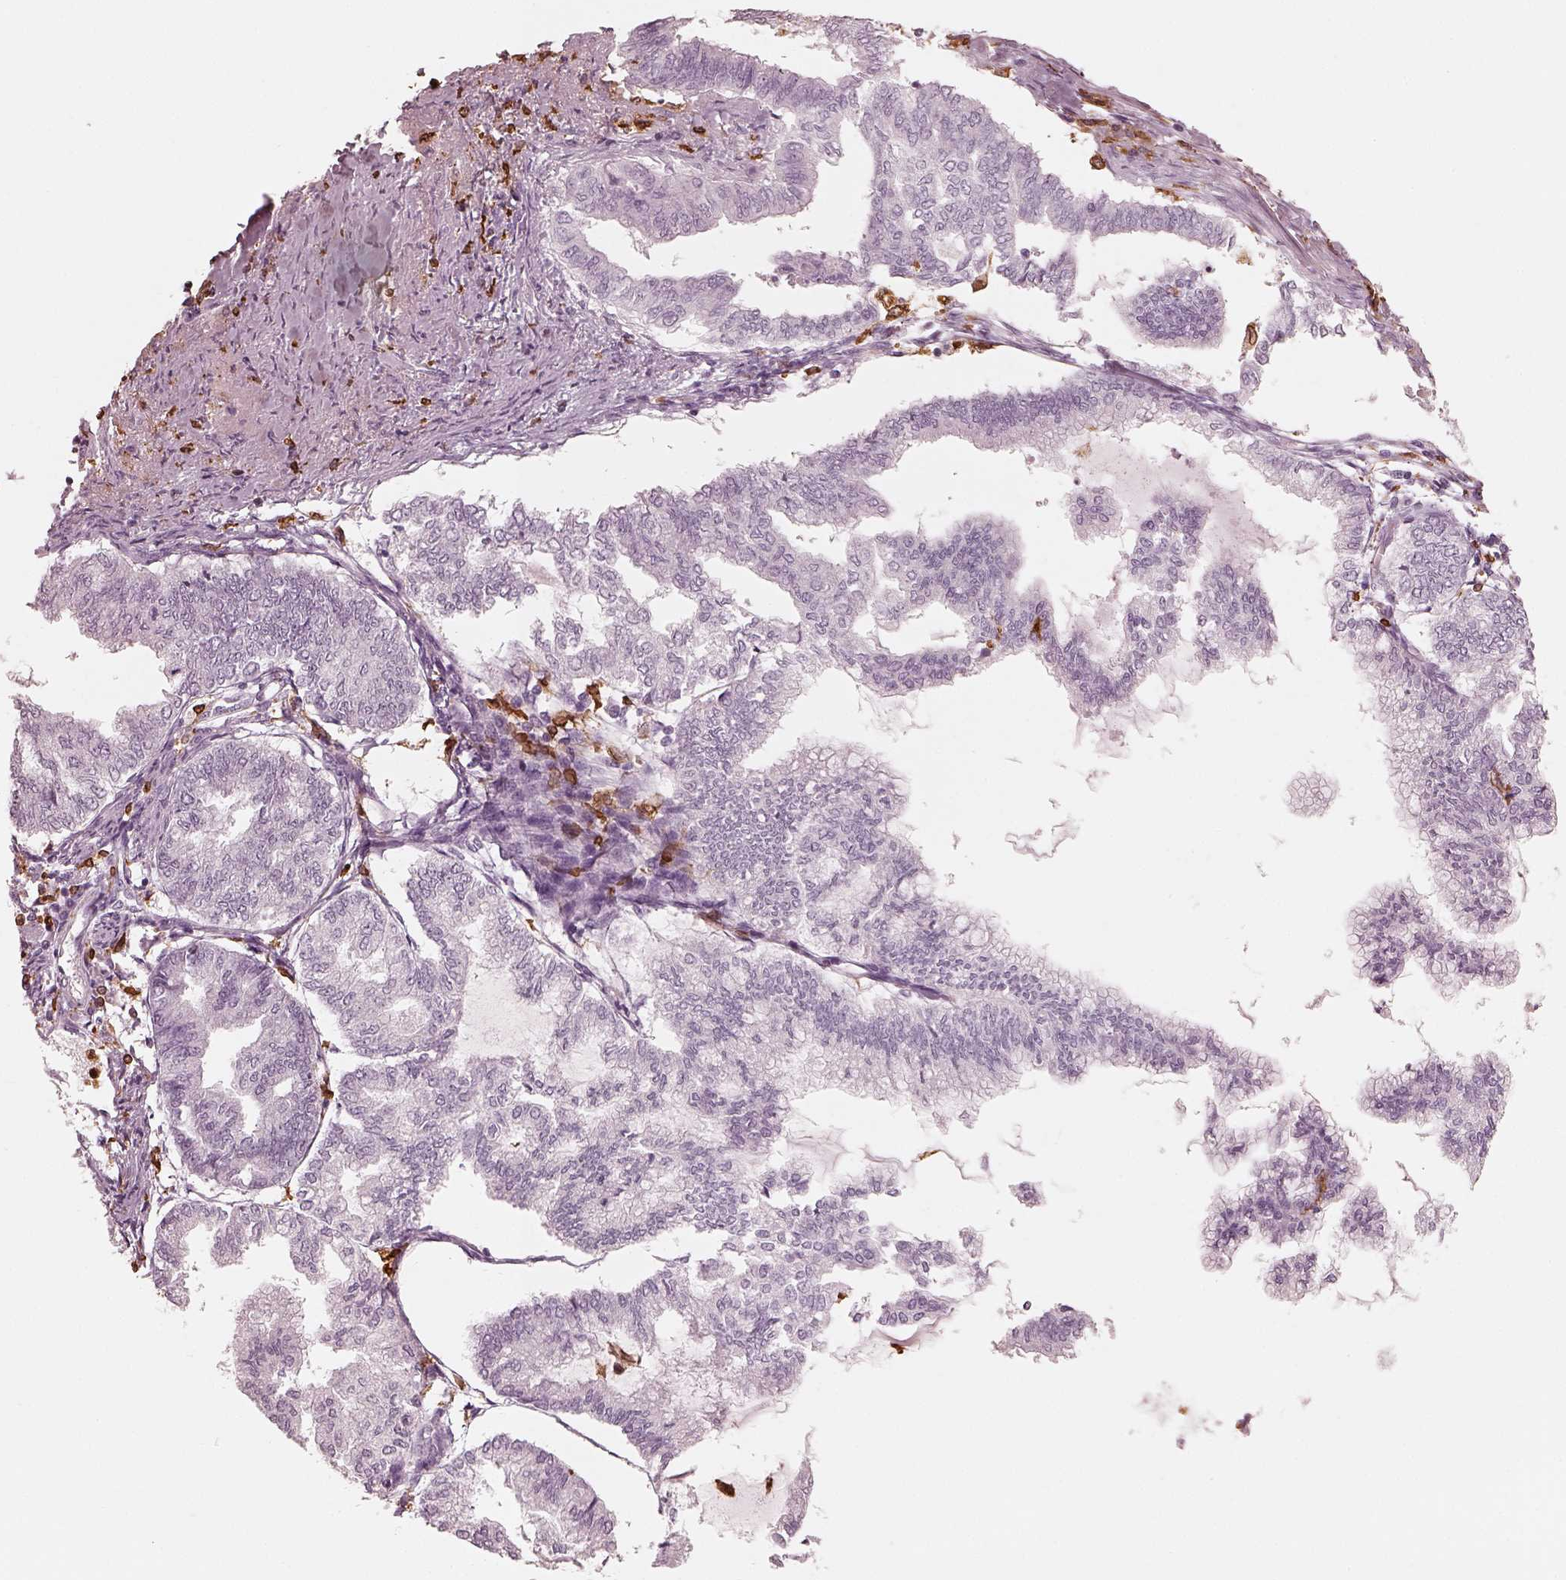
{"staining": {"intensity": "negative", "quantity": "none", "location": "none"}, "tissue": "endometrial cancer", "cell_type": "Tumor cells", "image_type": "cancer", "snomed": [{"axis": "morphology", "description": "Adenocarcinoma, NOS"}, {"axis": "topography", "description": "Endometrium"}], "caption": "Micrograph shows no protein positivity in tumor cells of adenocarcinoma (endometrial) tissue. (Brightfield microscopy of DAB immunohistochemistry at high magnification).", "gene": "ALOX5", "patient": {"sex": "female", "age": 79}}